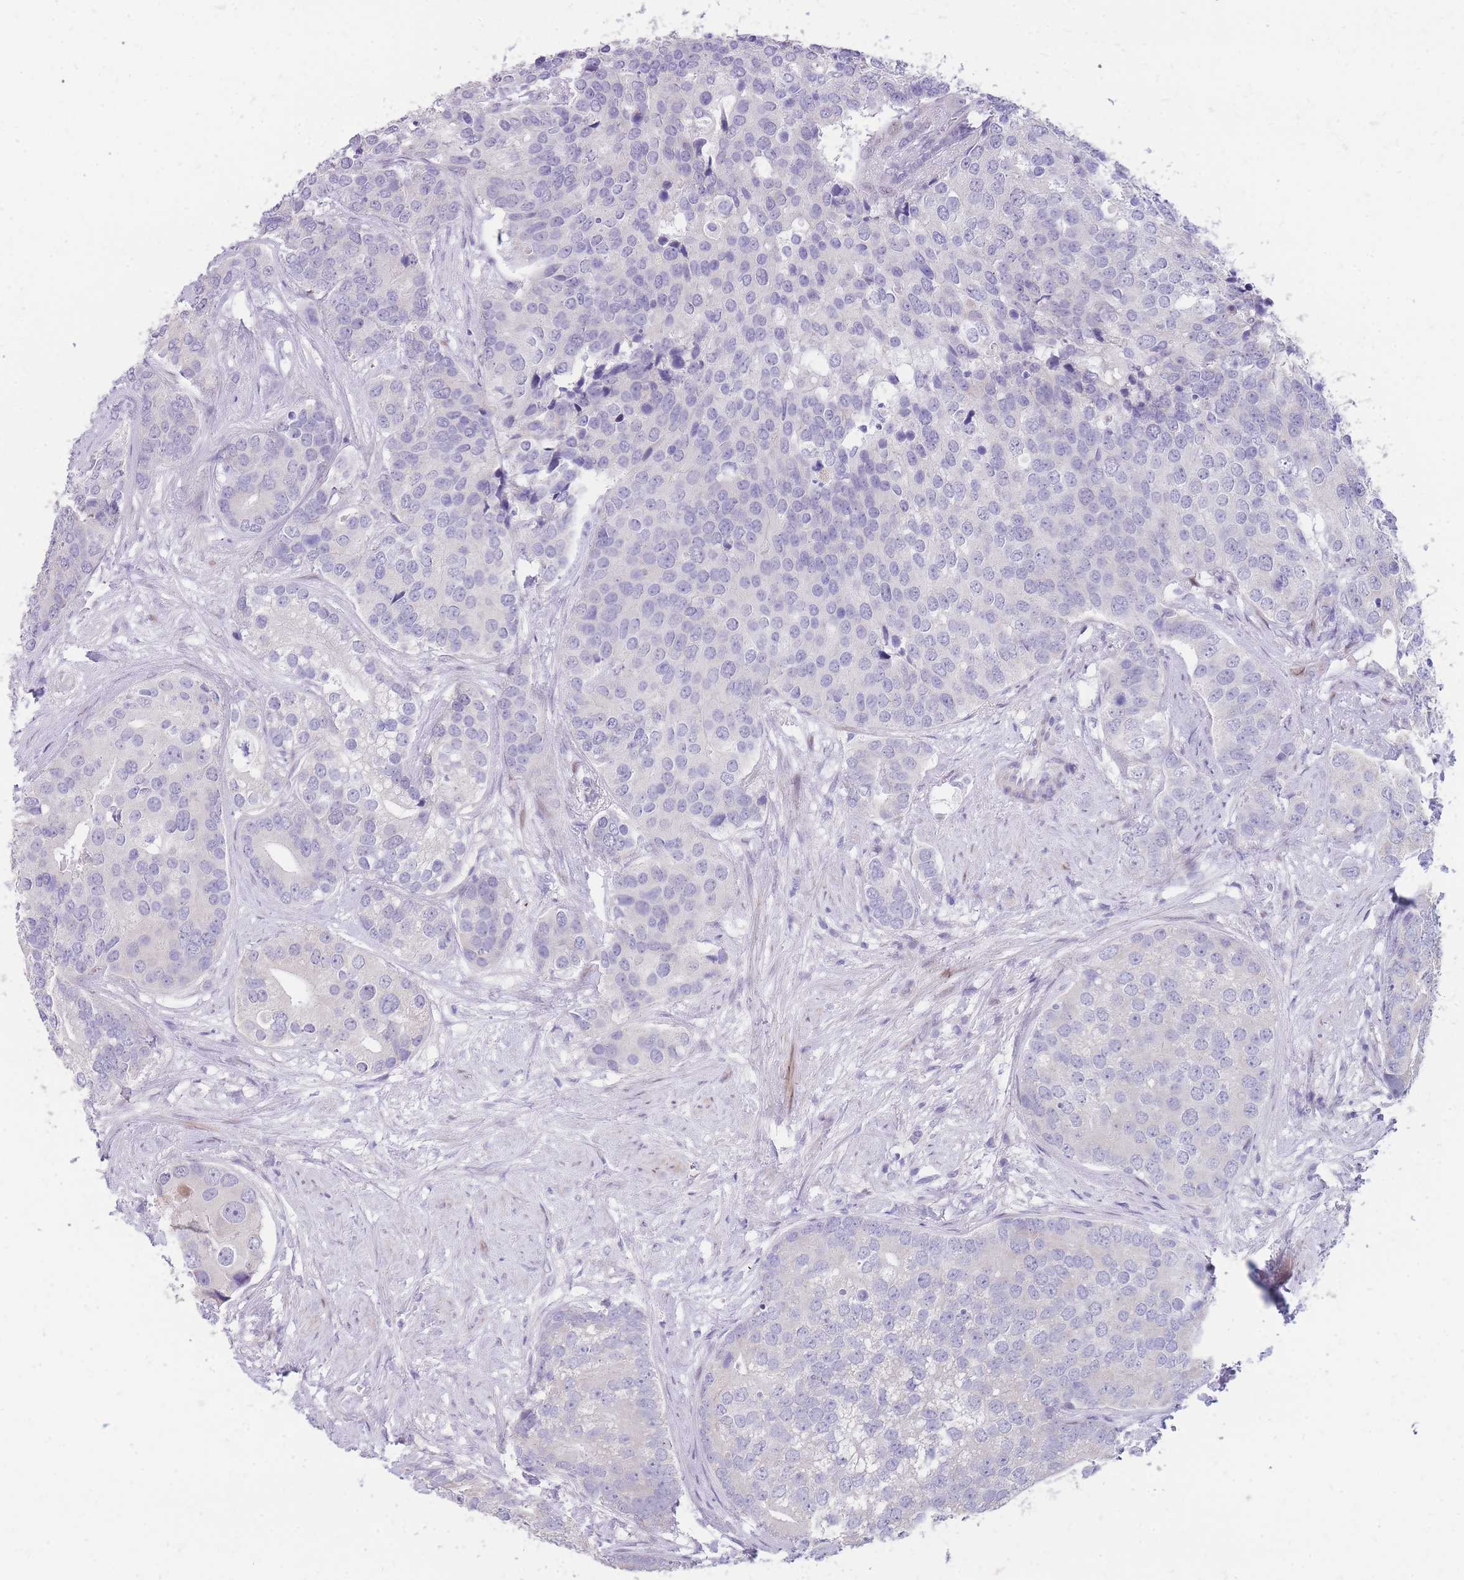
{"staining": {"intensity": "negative", "quantity": "none", "location": "none"}, "tissue": "prostate cancer", "cell_type": "Tumor cells", "image_type": "cancer", "snomed": [{"axis": "morphology", "description": "Adenocarcinoma, High grade"}, {"axis": "topography", "description": "Prostate"}], "caption": "An IHC photomicrograph of prostate cancer (adenocarcinoma (high-grade)) is shown. There is no staining in tumor cells of prostate cancer (adenocarcinoma (high-grade)).", "gene": "SHCBP1", "patient": {"sex": "male", "age": 62}}